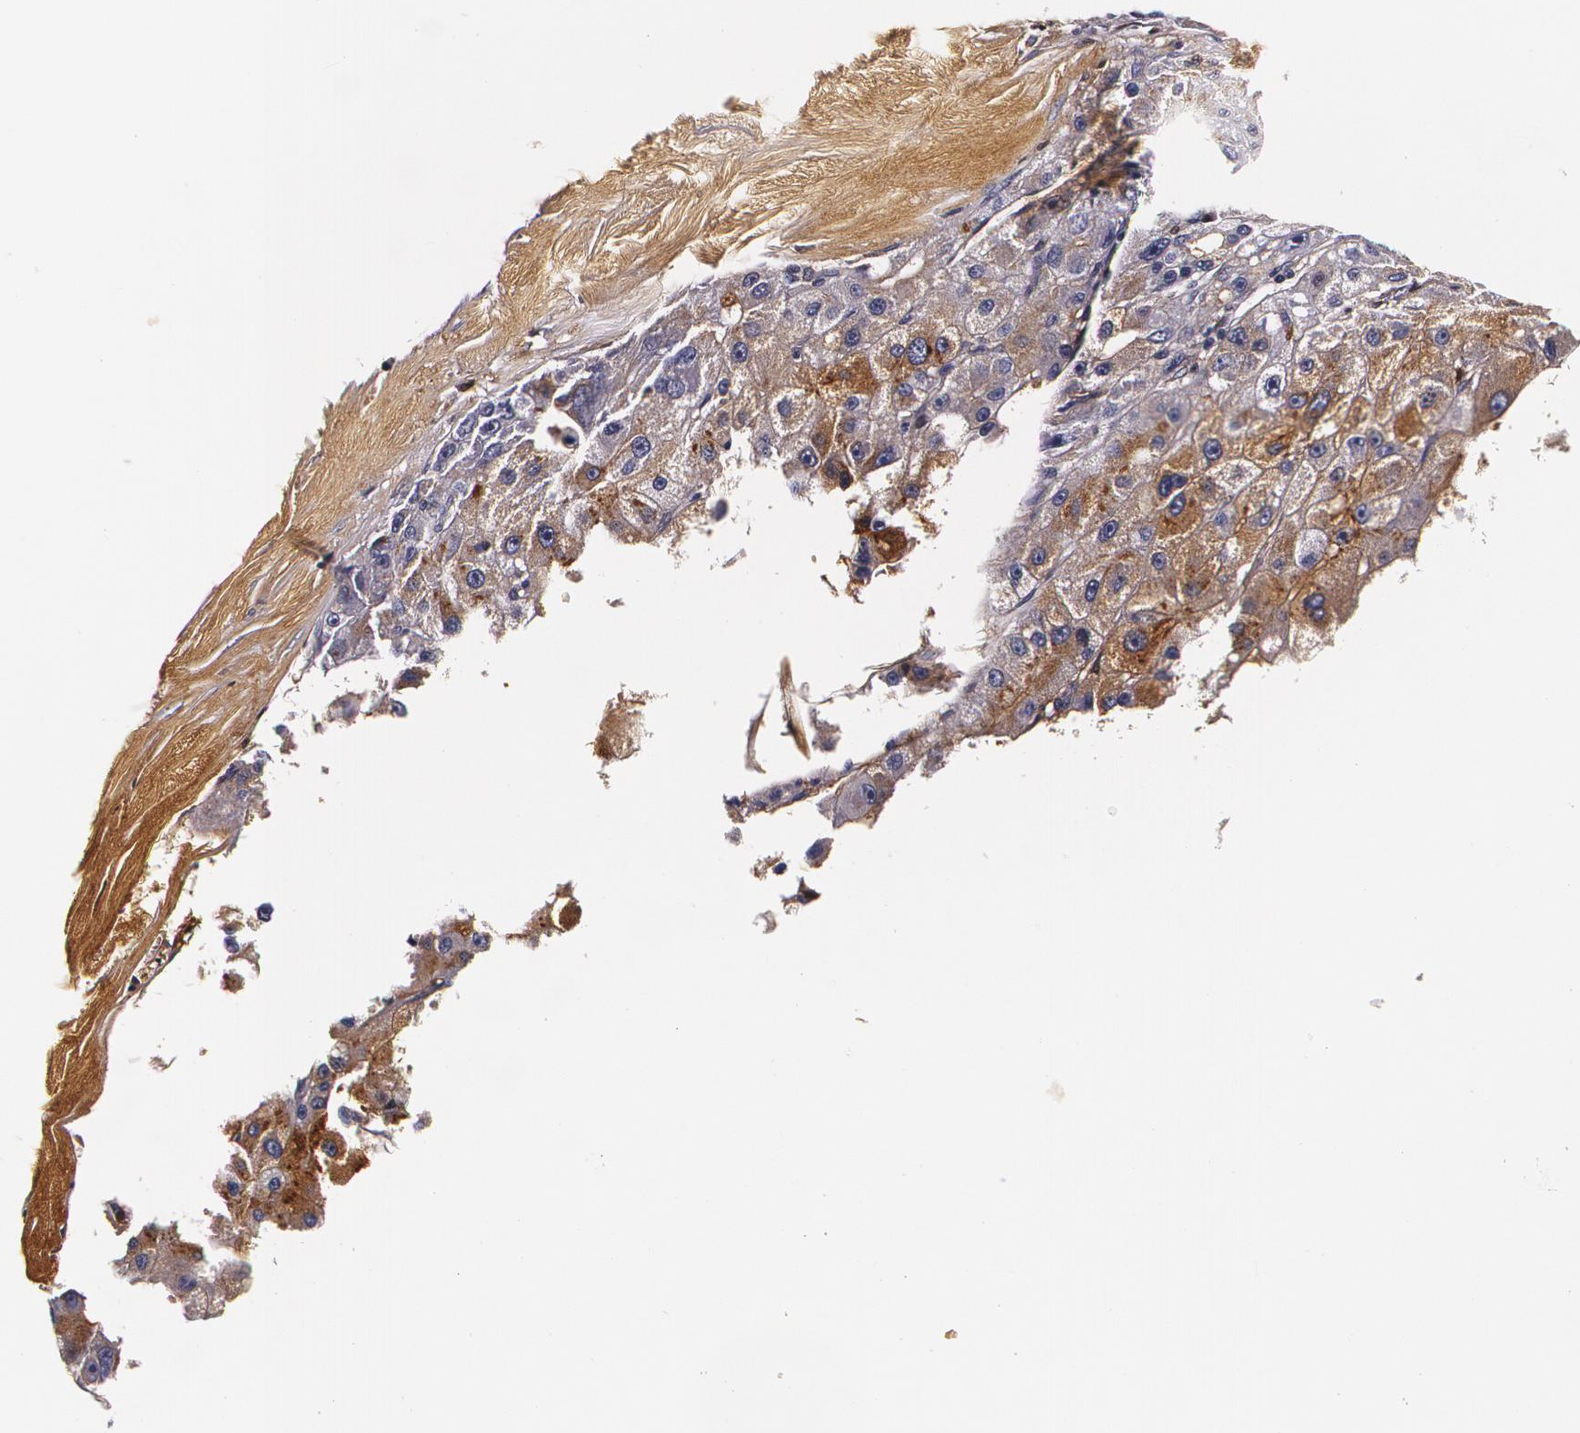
{"staining": {"intensity": "moderate", "quantity": "25%-75%", "location": "cytoplasmic/membranous"}, "tissue": "liver cancer", "cell_type": "Tumor cells", "image_type": "cancer", "snomed": [{"axis": "morphology", "description": "Carcinoma, Hepatocellular, NOS"}, {"axis": "topography", "description": "Liver"}], "caption": "The photomicrograph demonstrates immunohistochemical staining of liver cancer (hepatocellular carcinoma). There is moderate cytoplasmic/membranous positivity is appreciated in about 25%-75% of tumor cells.", "gene": "TTR", "patient": {"sex": "male", "age": 80}}